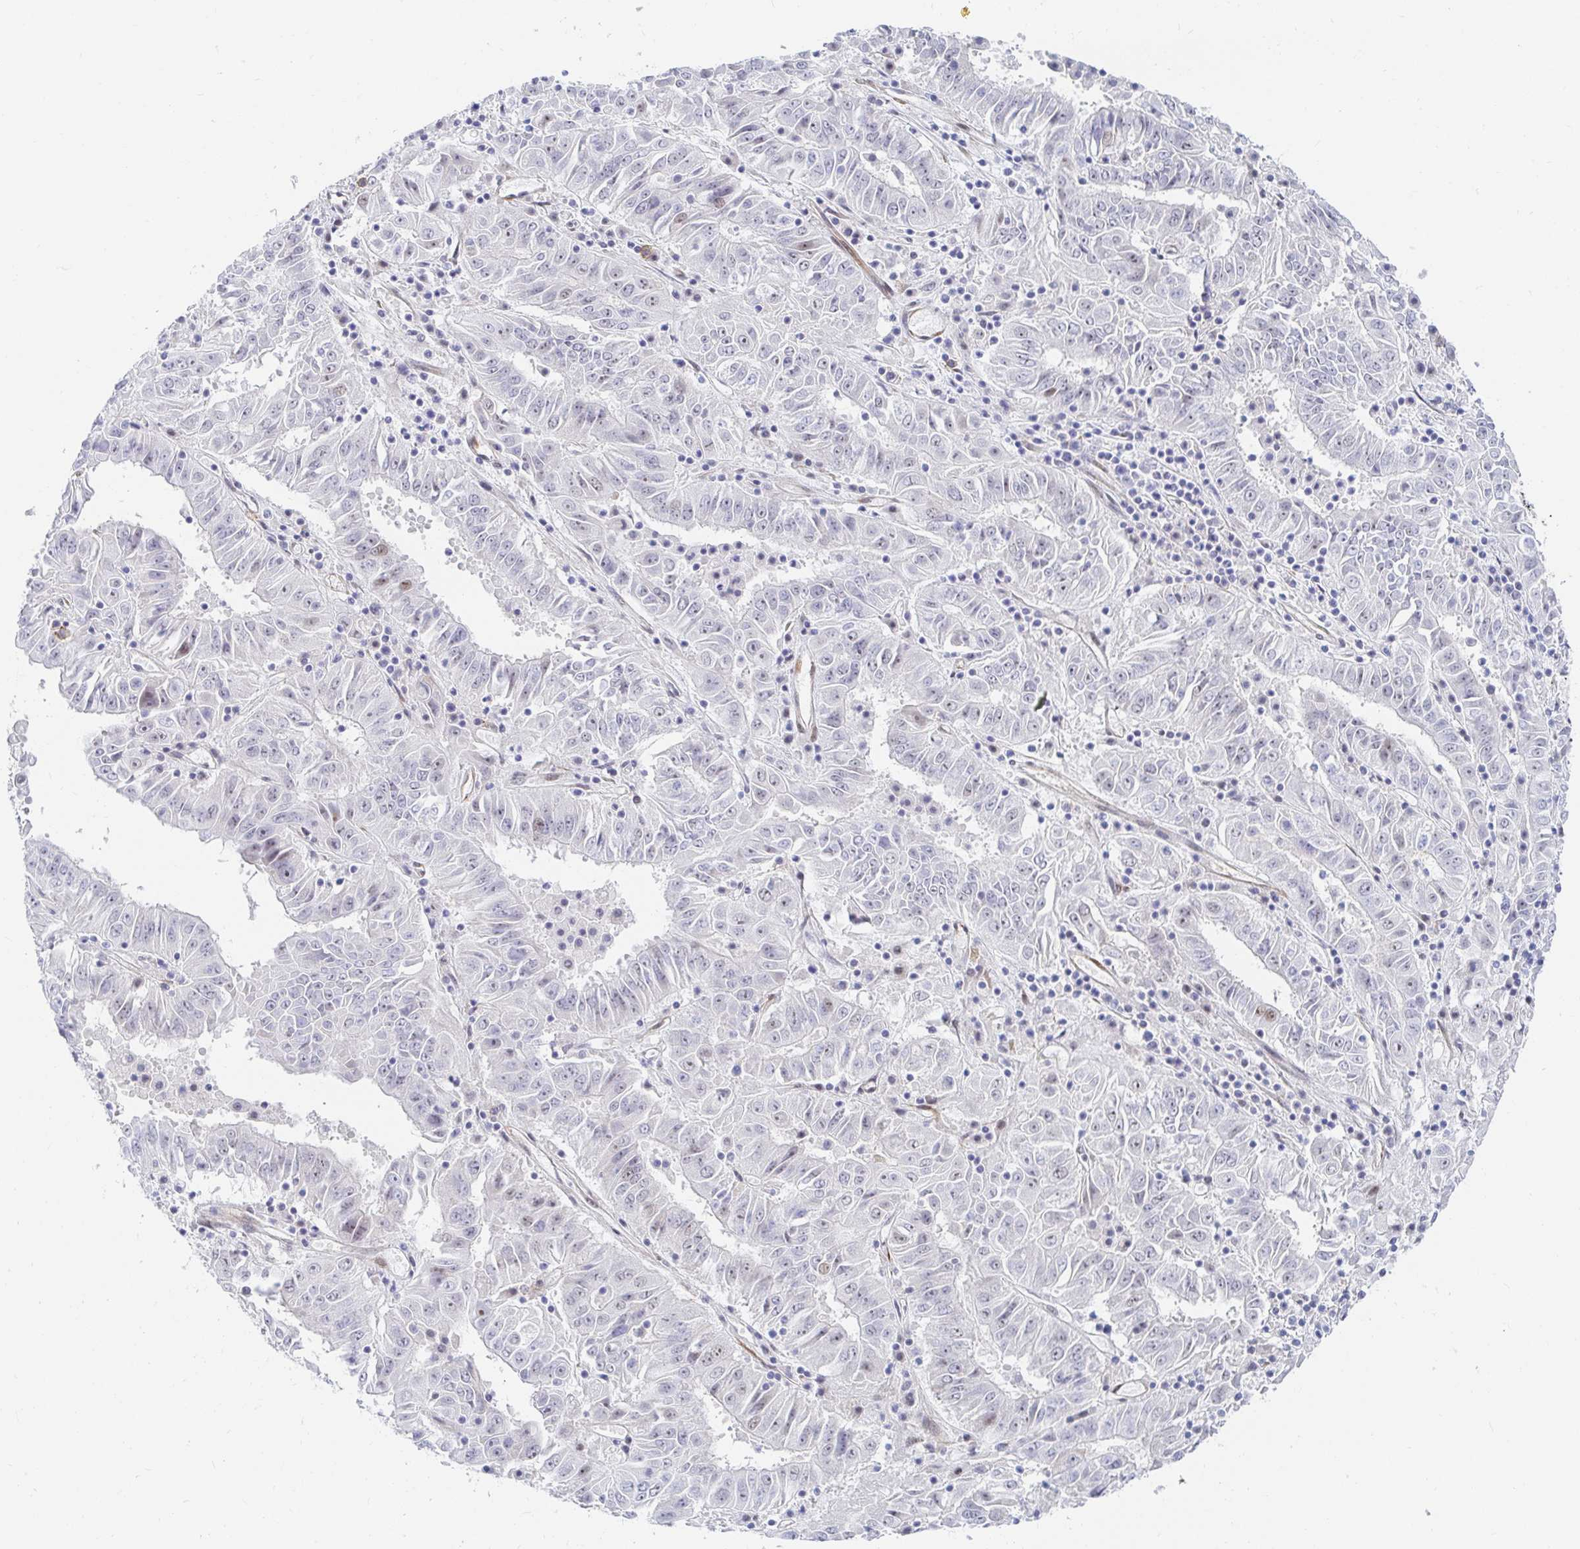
{"staining": {"intensity": "weak", "quantity": "<25%", "location": "nuclear"}, "tissue": "pancreatic cancer", "cell_type": "Tumor cells", "image_type": "cancer", "snomed": [{"axis": "morphology", "description": "Adenocarcinoma, NOS"}, {"axis": "topography", "description": "Pancreas"}], "caption": "Pancreatic cancer (adenocarcinoma) was stained to show a protein in brown. There is no significant staining in tumor cells.", "gene": "COL28A1", "patient": {"sex": "male", "age": 63}}